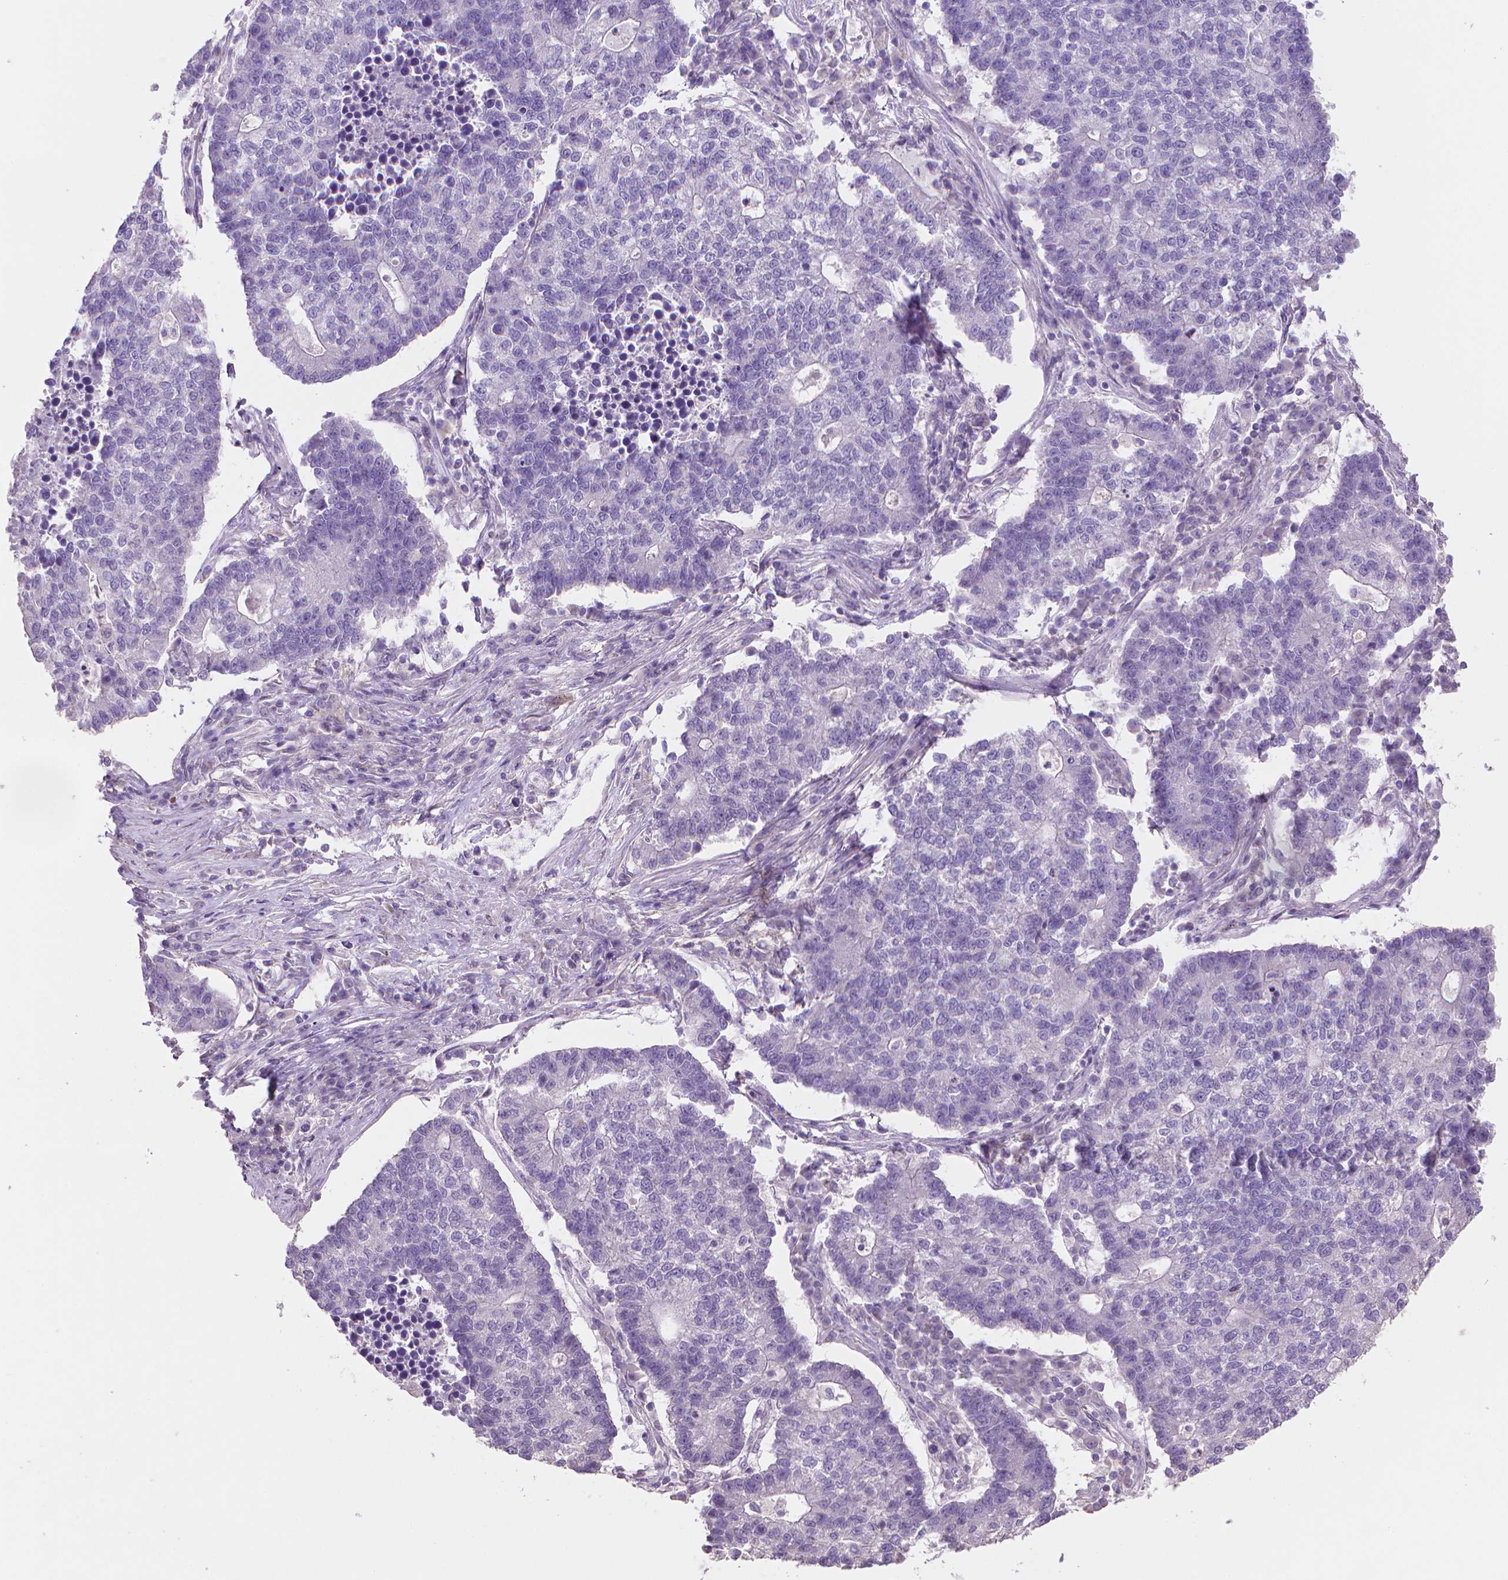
{"staining": {"intensity": "negative", "quantity": "none", "location": "none"}, "tissue": "lung cancer", "cell_type": "Tumor cells", "image_type": "cancer", "snomed": [{"axis": "morphology", "description": "Adenocarcinoma, NOS"}, {"axis": "topography", "description": "Lung"}], "caption": "High magnification brightfield microscopy of lung adenocarcinoma stained with DAB (3,3'-diaminobenzidine) (brown) and counterstained with hematoxylin (blue): tumor cells show no significant positivity.", "gene": "CATIP", "patient": {"sex": "male", "age": 57}}